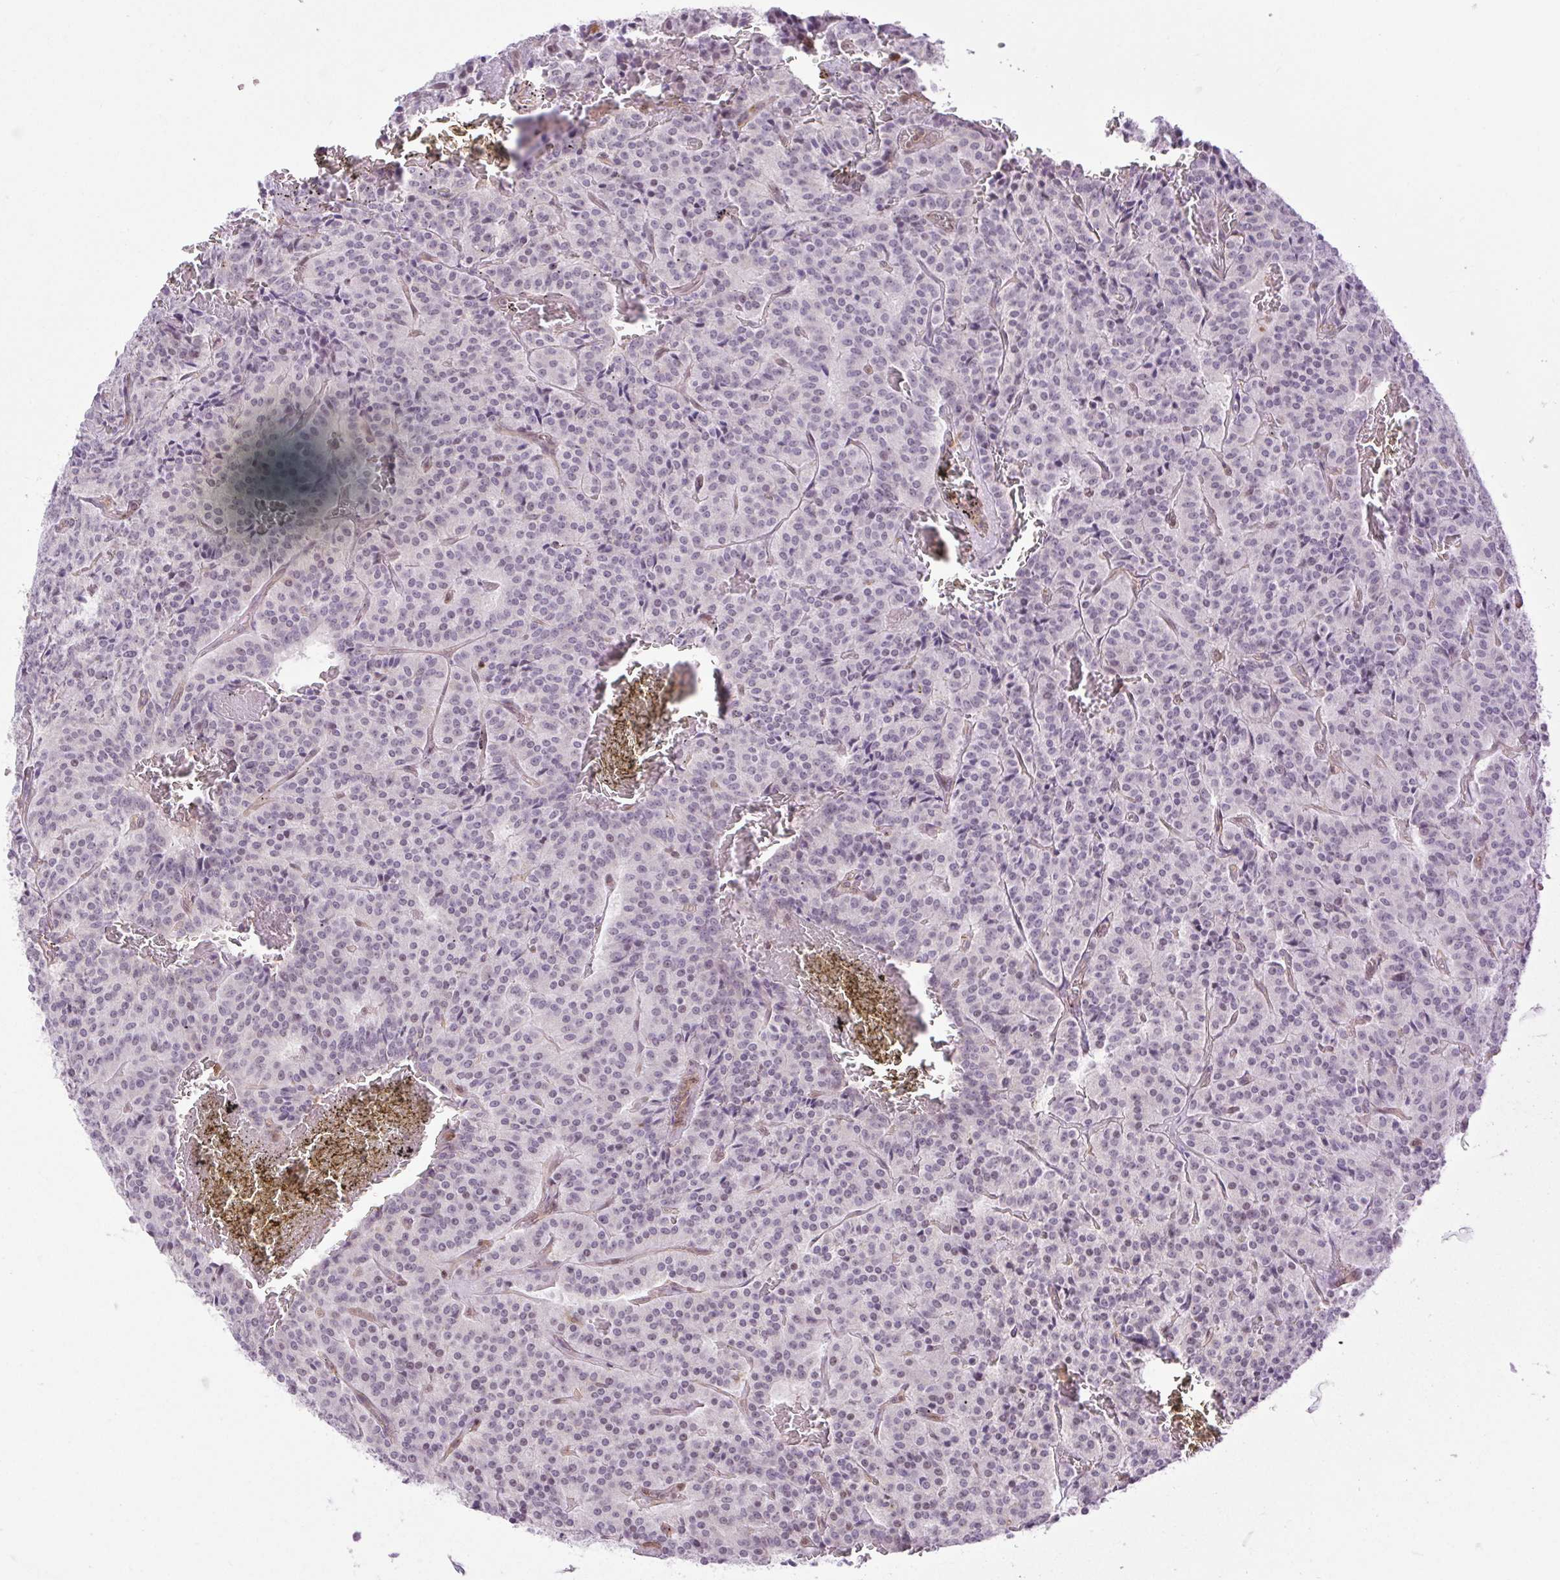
{"staining": {"intensity": "negative", "quantity": "none", "location": "none"}, "tissue": "carcinoid", "cell_type": "Tumor cells", "image_type": "cancer", "snomed": [{"axis": "morphology", "description": "Carcinoid, malignant, NOS"}, {"axis": "topography", "description": "Lung"}], "caption": "This is a micrograph of IHC staining of carcinoid, which shows no staining in tumor cells.", "gene": "RSL24D1", "patient": {"sex": "male", "age": 70}}